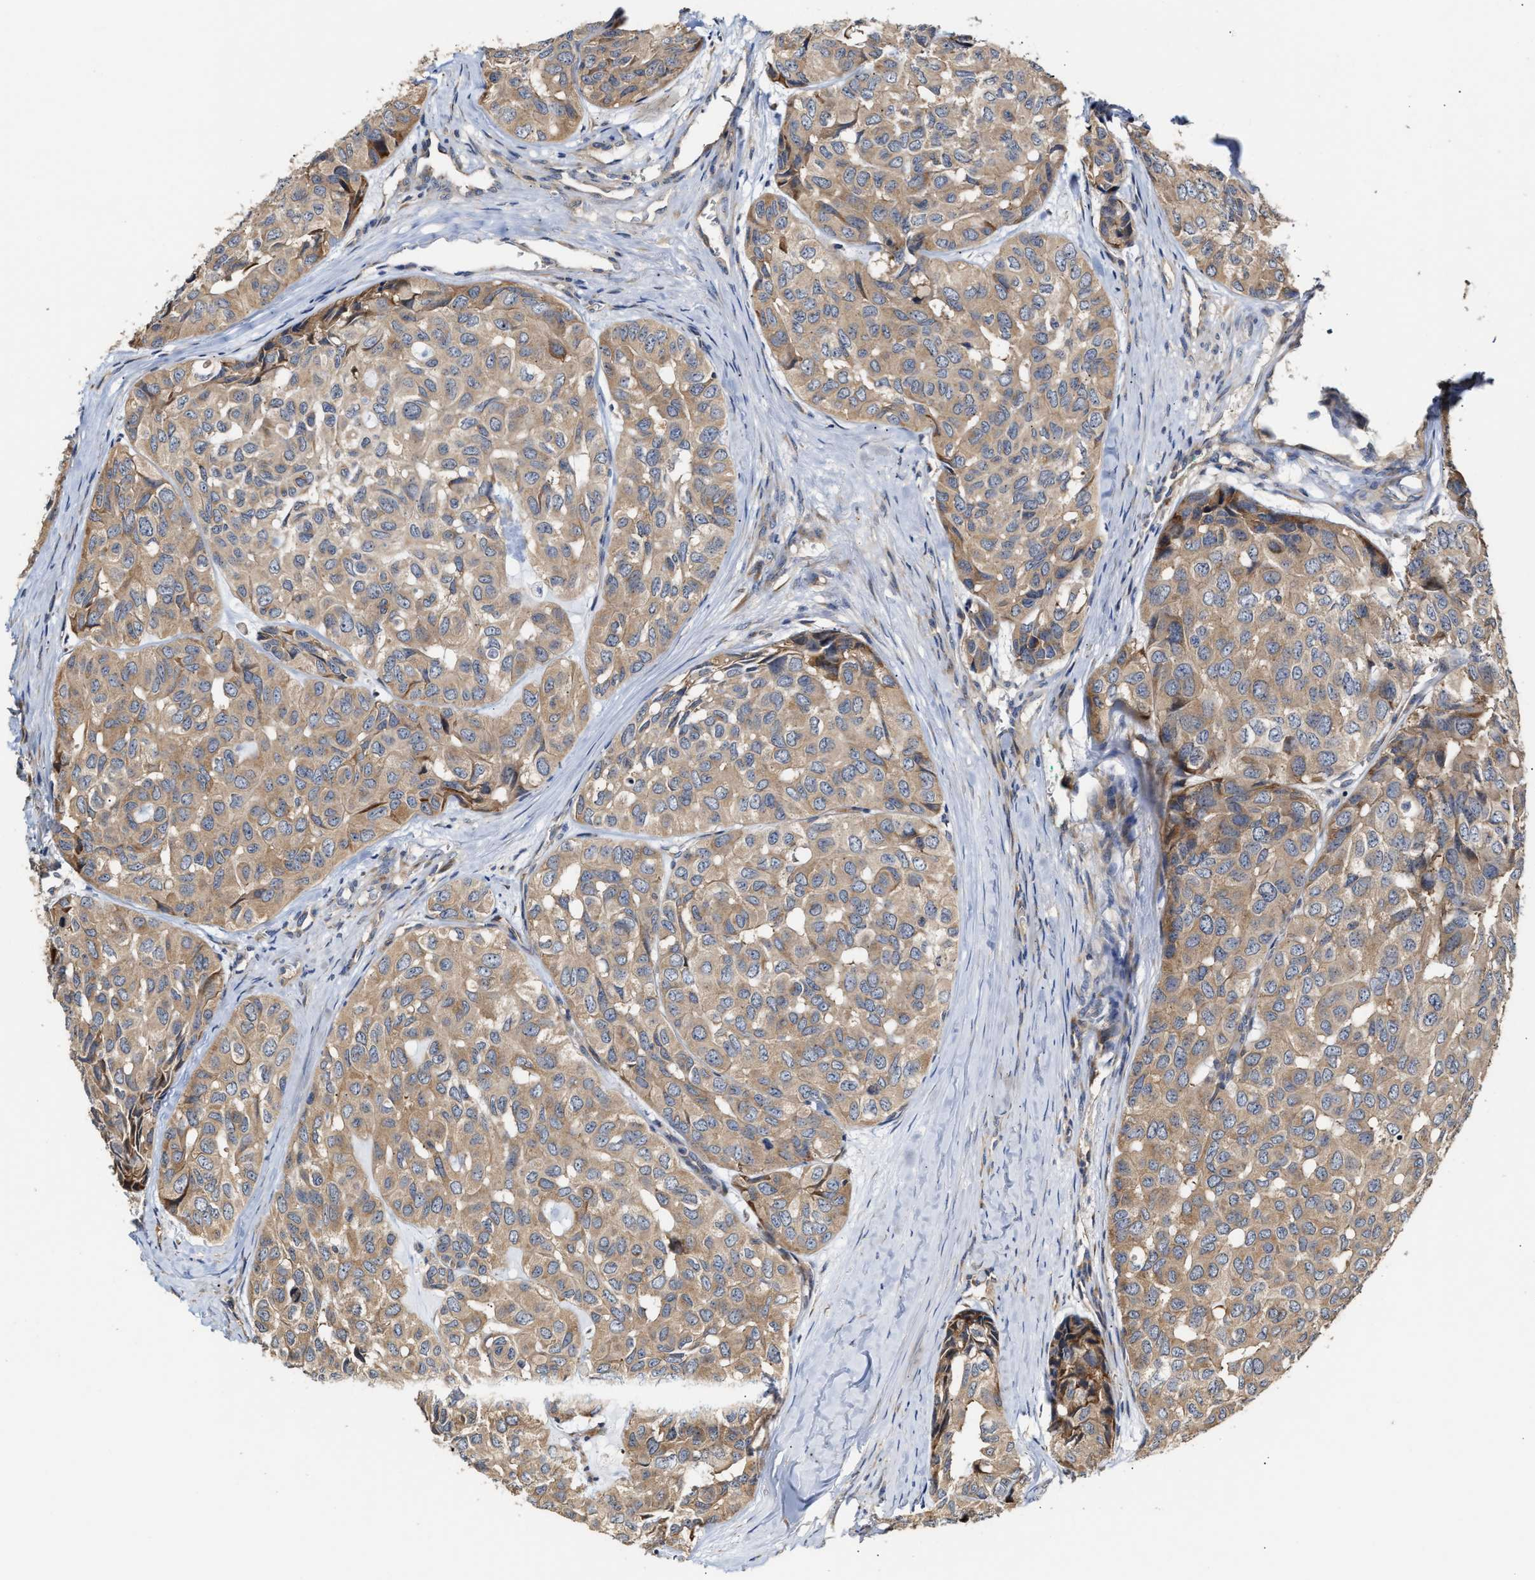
{"staining": {"intensity": "moderate", "quantity": ">75%", "location": "cytoplasmic/membranous"}, "tissue": "head and neck cancer", "cell_type": "Tumor cells", "image_type": "cancer", "snomed": [{"axis": "morphology", "description": "Adenocarcinoma, NOS"}, {"axis": "topography", "description": "Salivary gland, NOS"}, {"axis": "topography", "description": "Head-Neck"}], "caption": "Head and neck adenocarcinoma stained with a protein marker demonstrates moderate staining in tumor cells.", "gene": "CLIP2", "patient": {"sex": "female", "age": 76}}